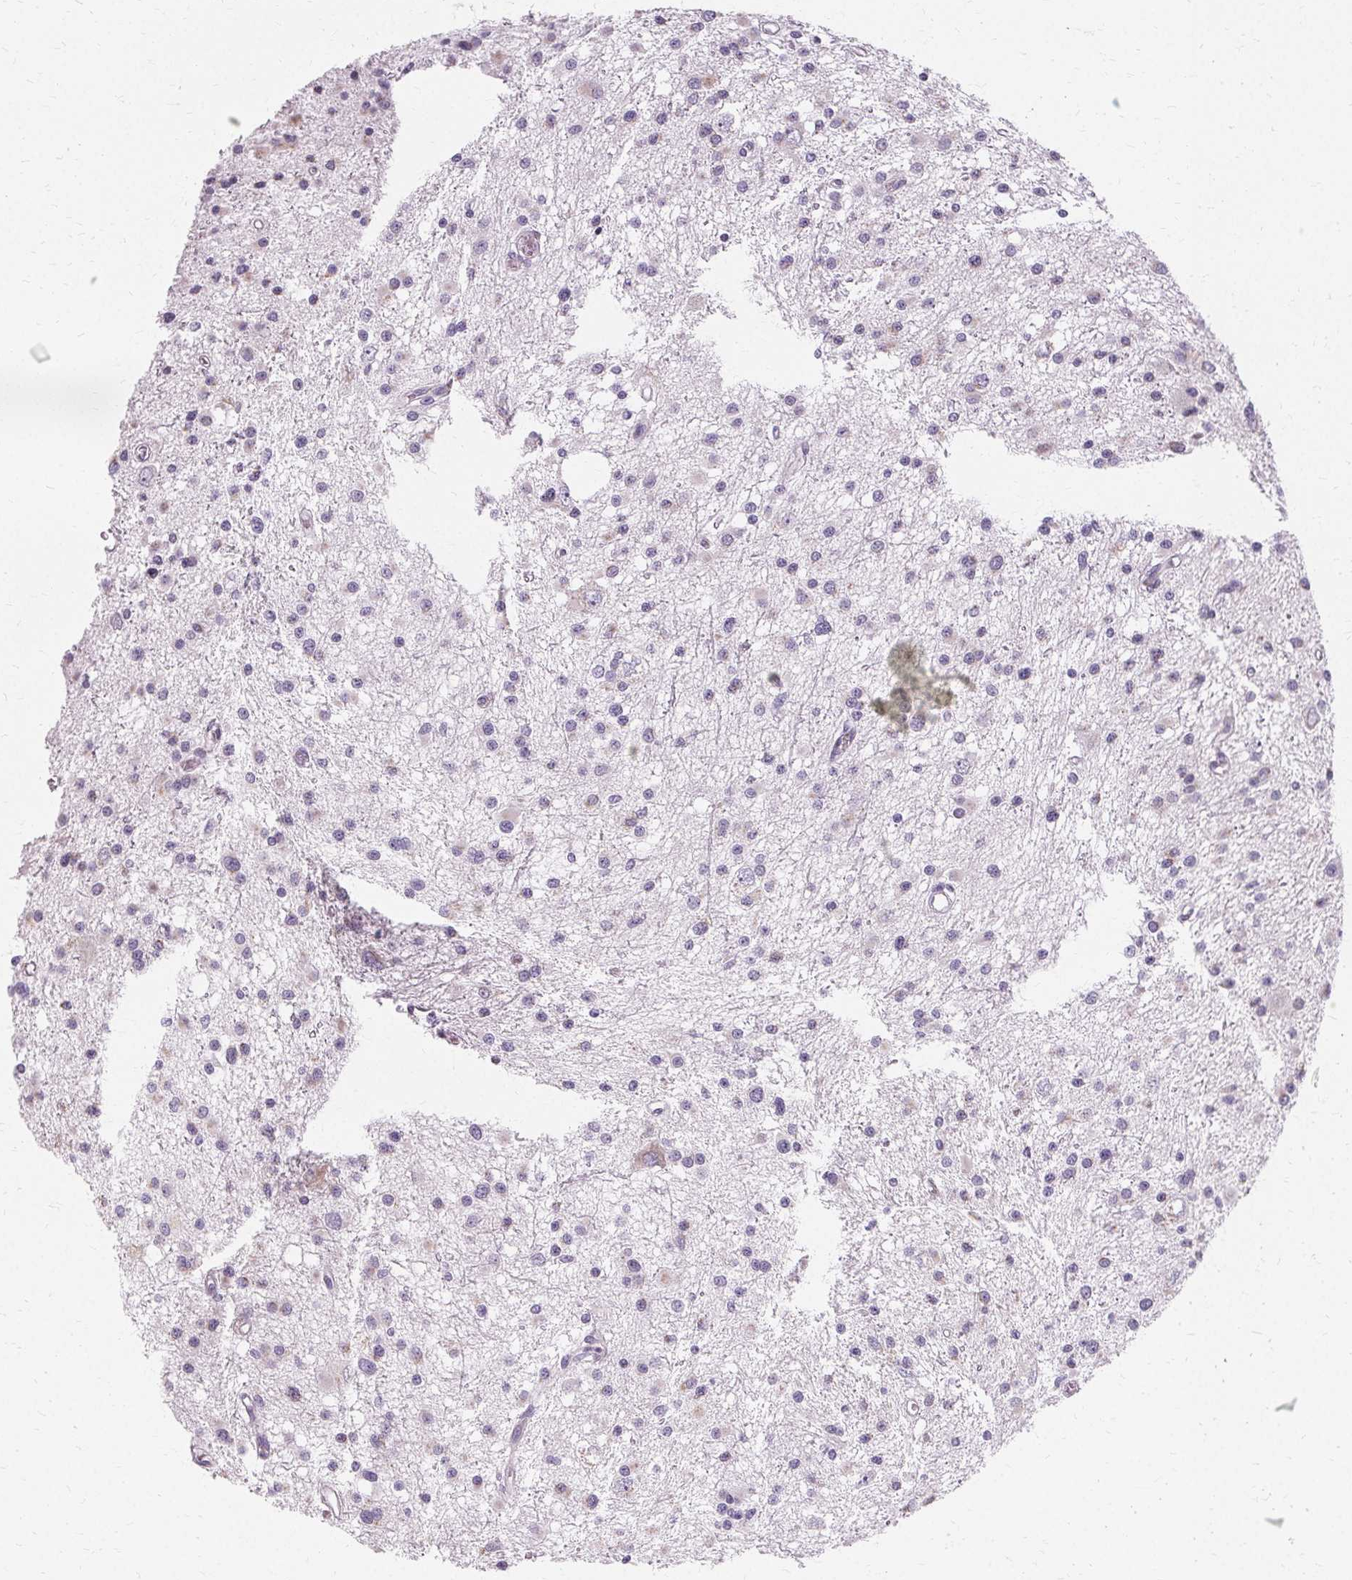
{"staining": {"intensity": "negative", "quantity": "none", "location": "none"}, "tissue": "glioma", "cell_type": "Tumor cells", "image_type": "cancer", "snomed": [{"axis": "morphology", "description": "Glioma, malignant, High grade"}, {"axis": "topography", "description": "Brain"}], "caption": "This is an IHC photomicrograph of malignant high-grade glioma. There is no positivity in tumor cells.", "gene": "FCRL3", "patient": {"sex": "male", "age": 54}}